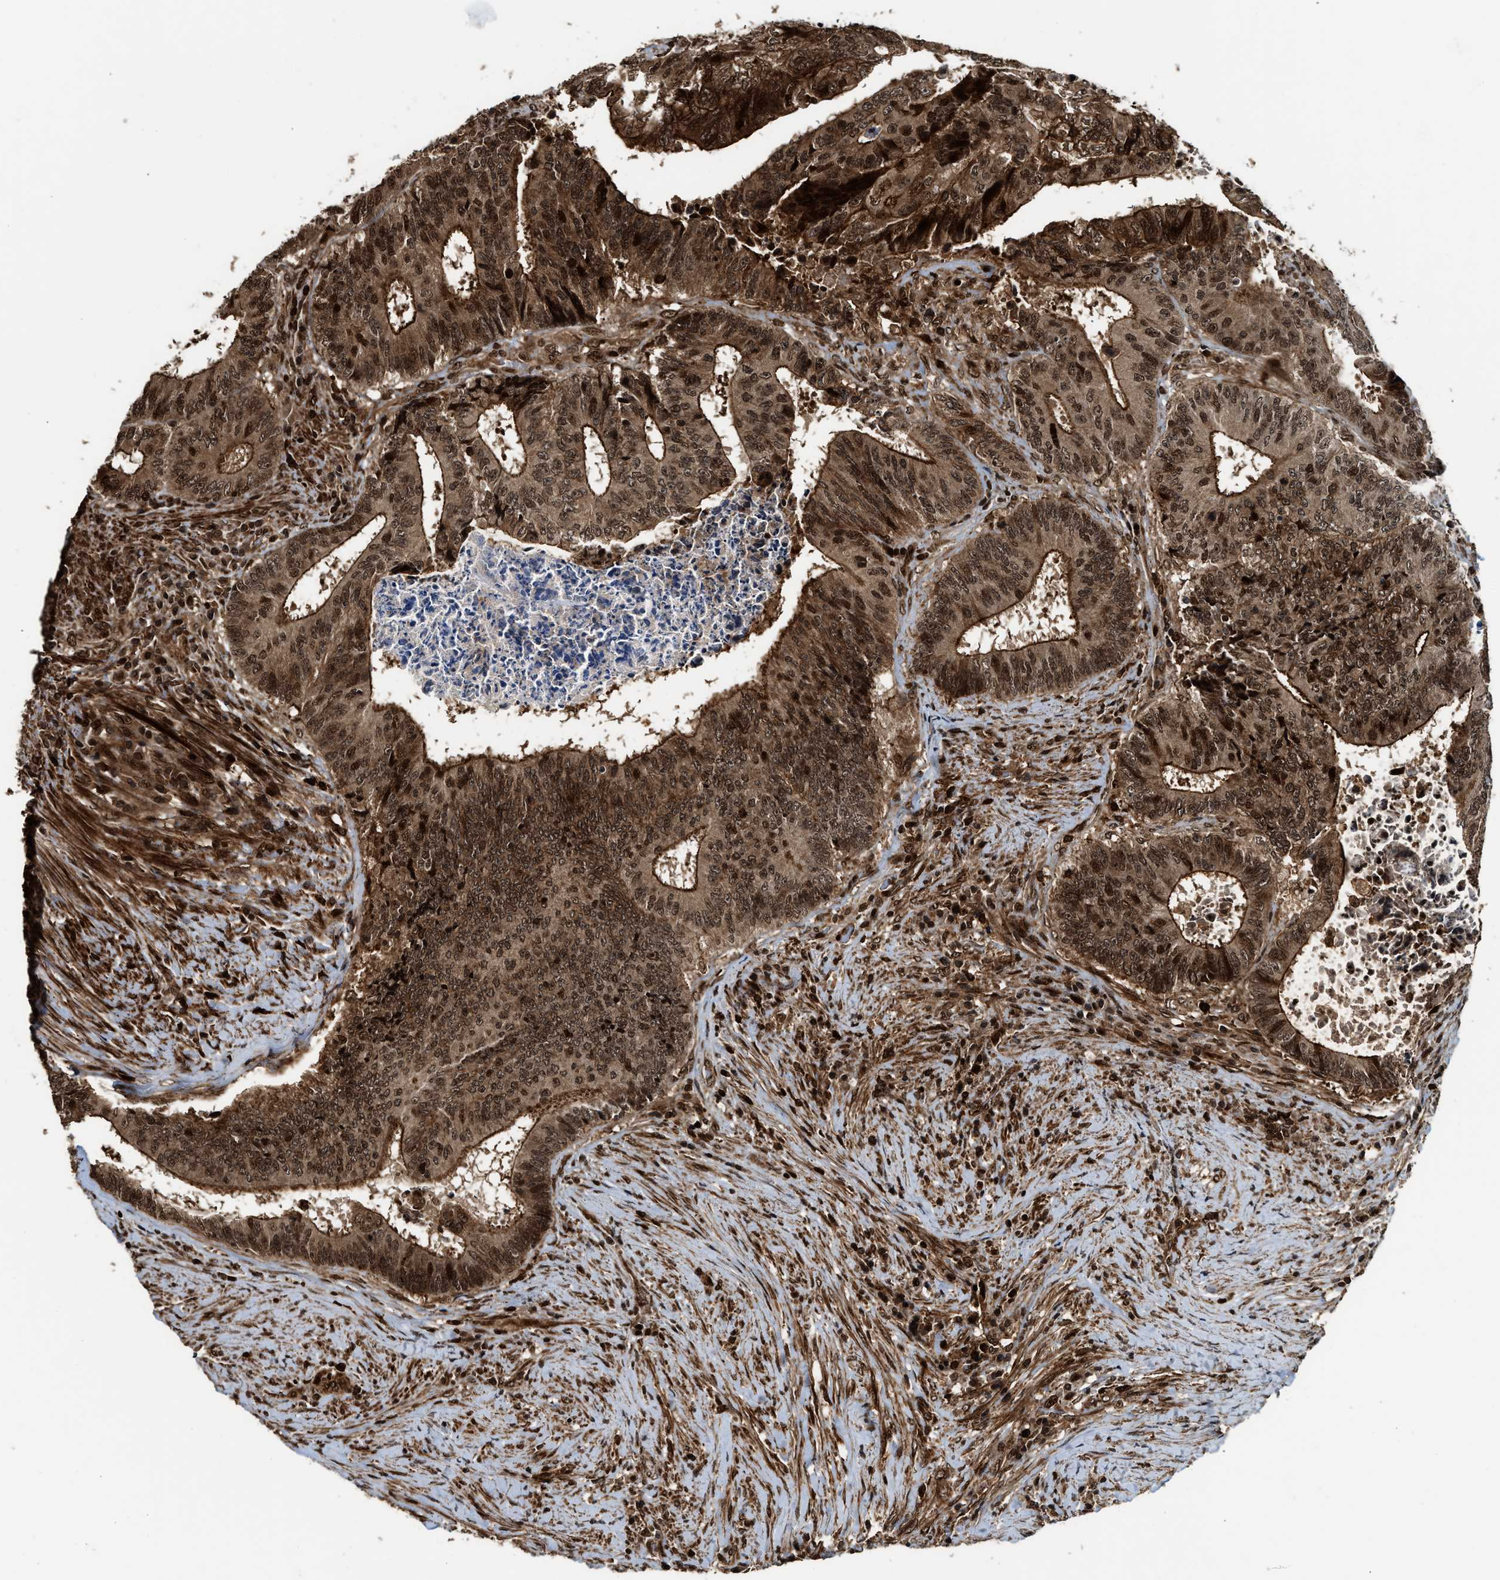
{"staining": {"intensity": "strong", "quantity": ">75%", "location": "cytoplasmic/membranous,nuclear"}, "tissue": "colorectal cancer", "cell_type": "Tumor cells", "image_type": "cancer", "snomed": [{"axis": "morphology", "description": "Adenocarcinoma, NOS"}, {"axis": "topography", "description": "Rectum"}], "caption": "Brown immunohistochemical staining in colorectal cancer (adenocarcinoma) exhibits strong cytoplasmic/membranous and nuclear staining in approximately >75% of tumor cells.", "gene": "MDM2", "patient": {"sex": "male", "age": 72}}